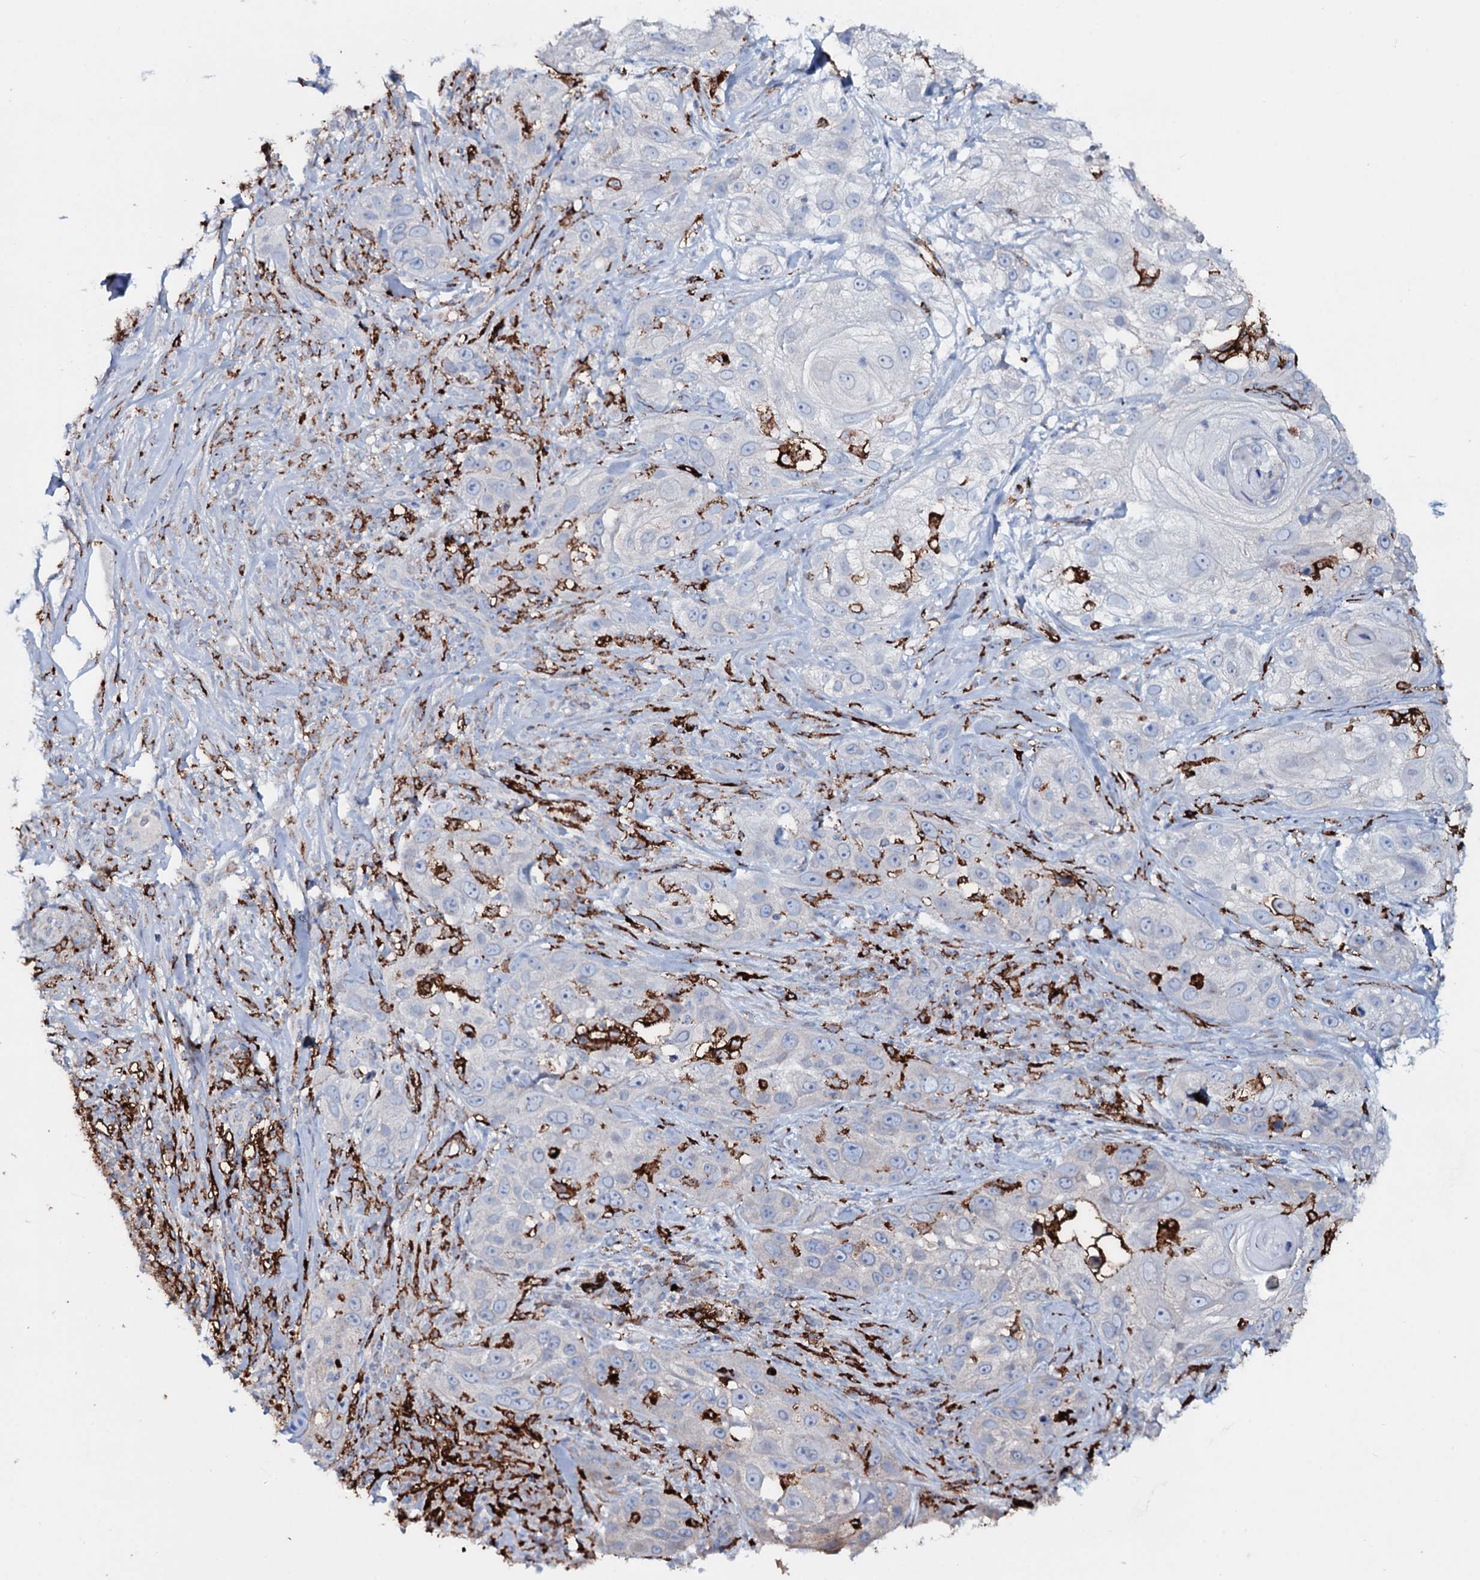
{"staining": {"intensity": "negative", "quantity": "none", "location": "none"}, "tissue": "skin cancer", "cell_type": "Tumor cells", "image_type": "cancer", "snomed": [{"axis": "morphology", "description": "Squamous cell carcinoma, NOS"}, {"axis": "topography", "description": "Skin"}], "caption": "There is no significant expression in tumor cells of squamous cell carcinoma (skin).", "gene": "OSBPL2", "patient": {"sex": "female", "age": 44}}